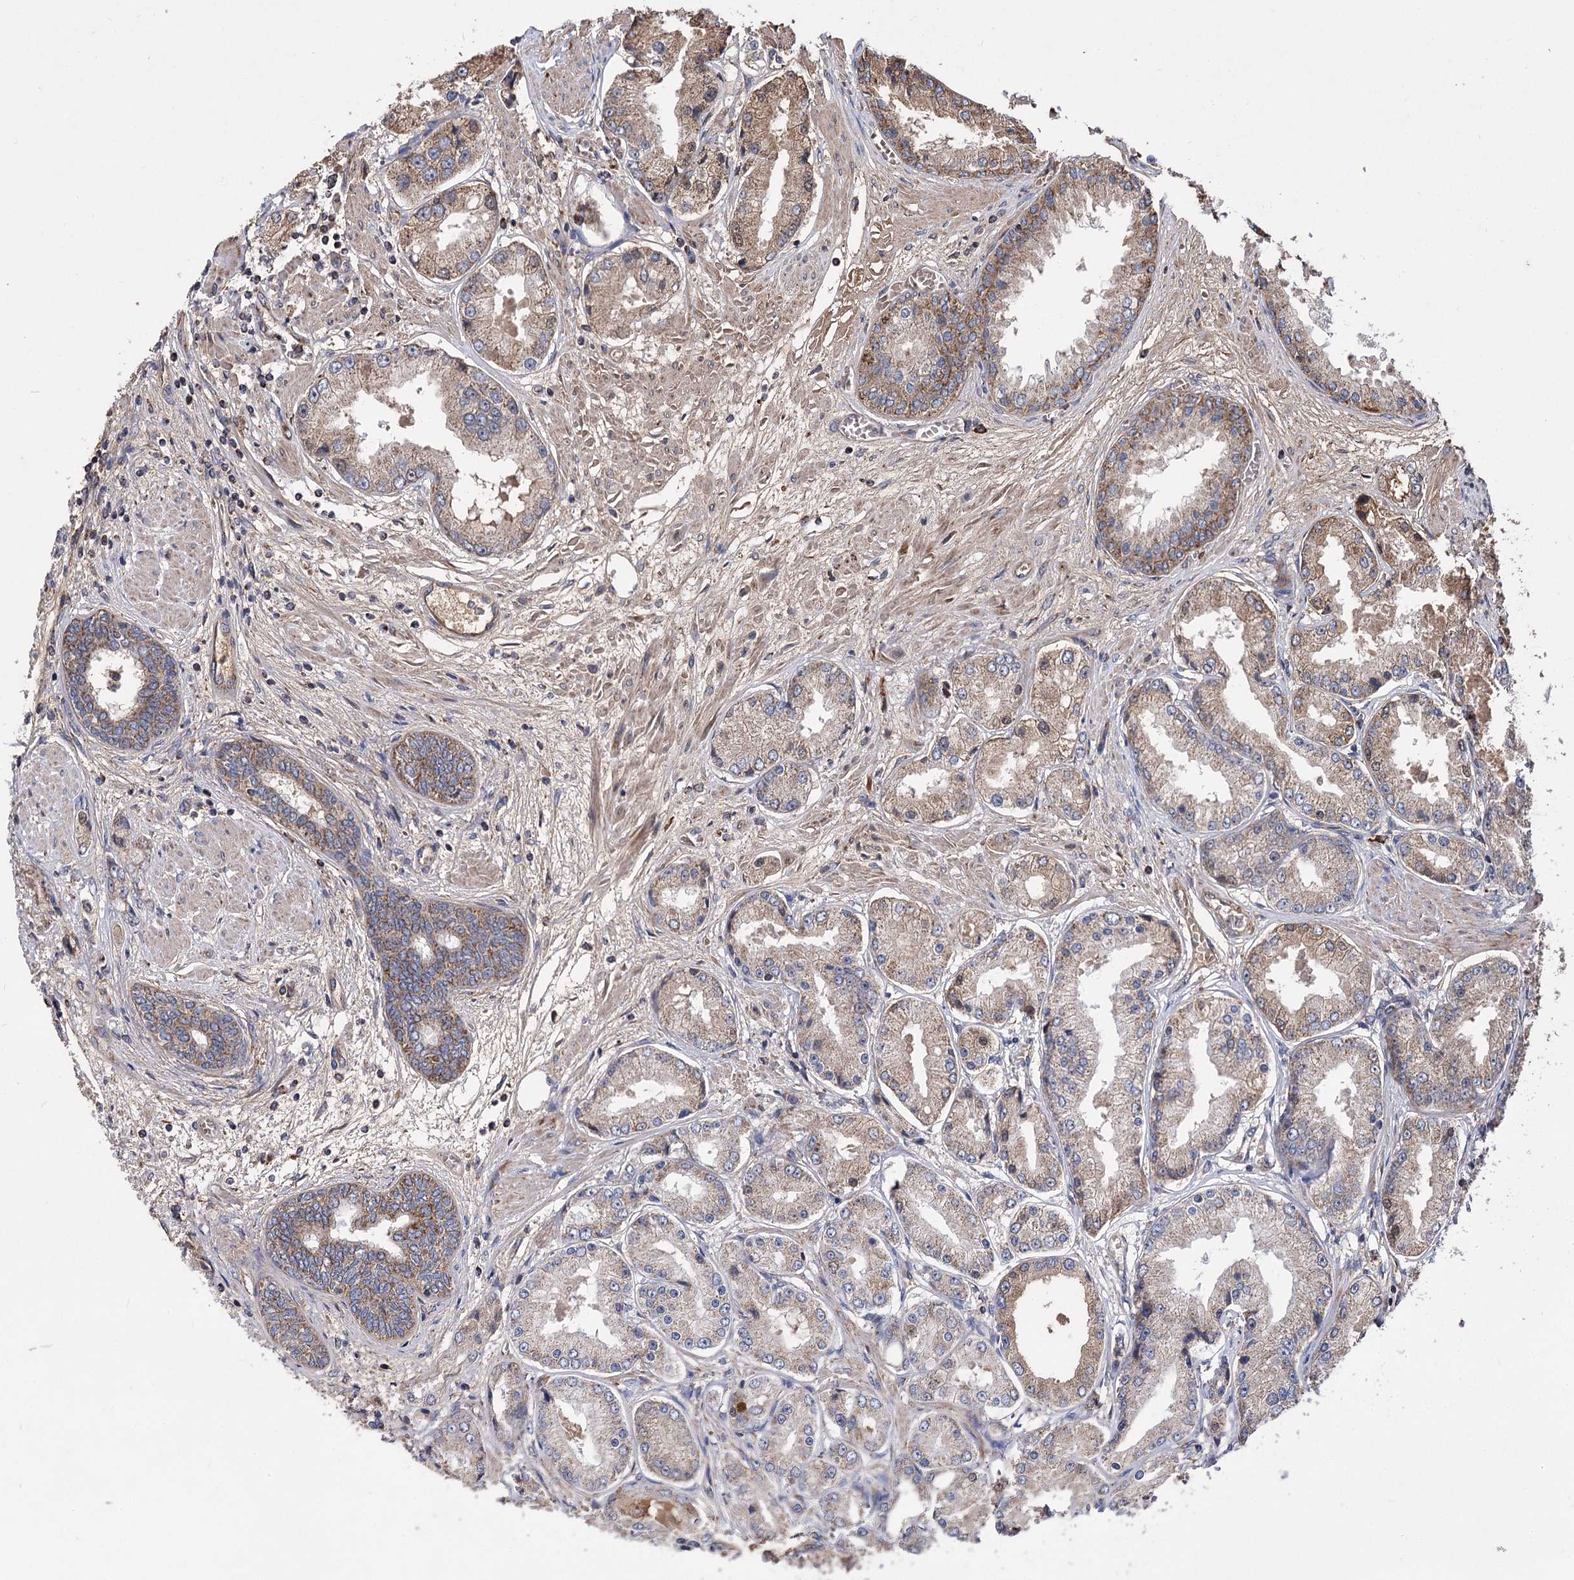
{"staining": {"intensity": "moderate", "quantity": ">75%", "location": "cytoplasmic/membranous"}, "tissue": "prostate cancer", "cell_type": "Tumor cells", "image_type": "cancer", "snomed": [{"axis": "morphology", "description": "Adenocarcinoma, High grade"}, {"axis": "topography", "description": "Prostate"}], "caption": "A photomicrograph of human high-grade adenocarcinoma (prostate) stained for a protein displays moderate cytoplasmic/membranous brown staining in tumor cells.", "gene": "RASSF3", "patient": {"sex": "male", "age": 59}}